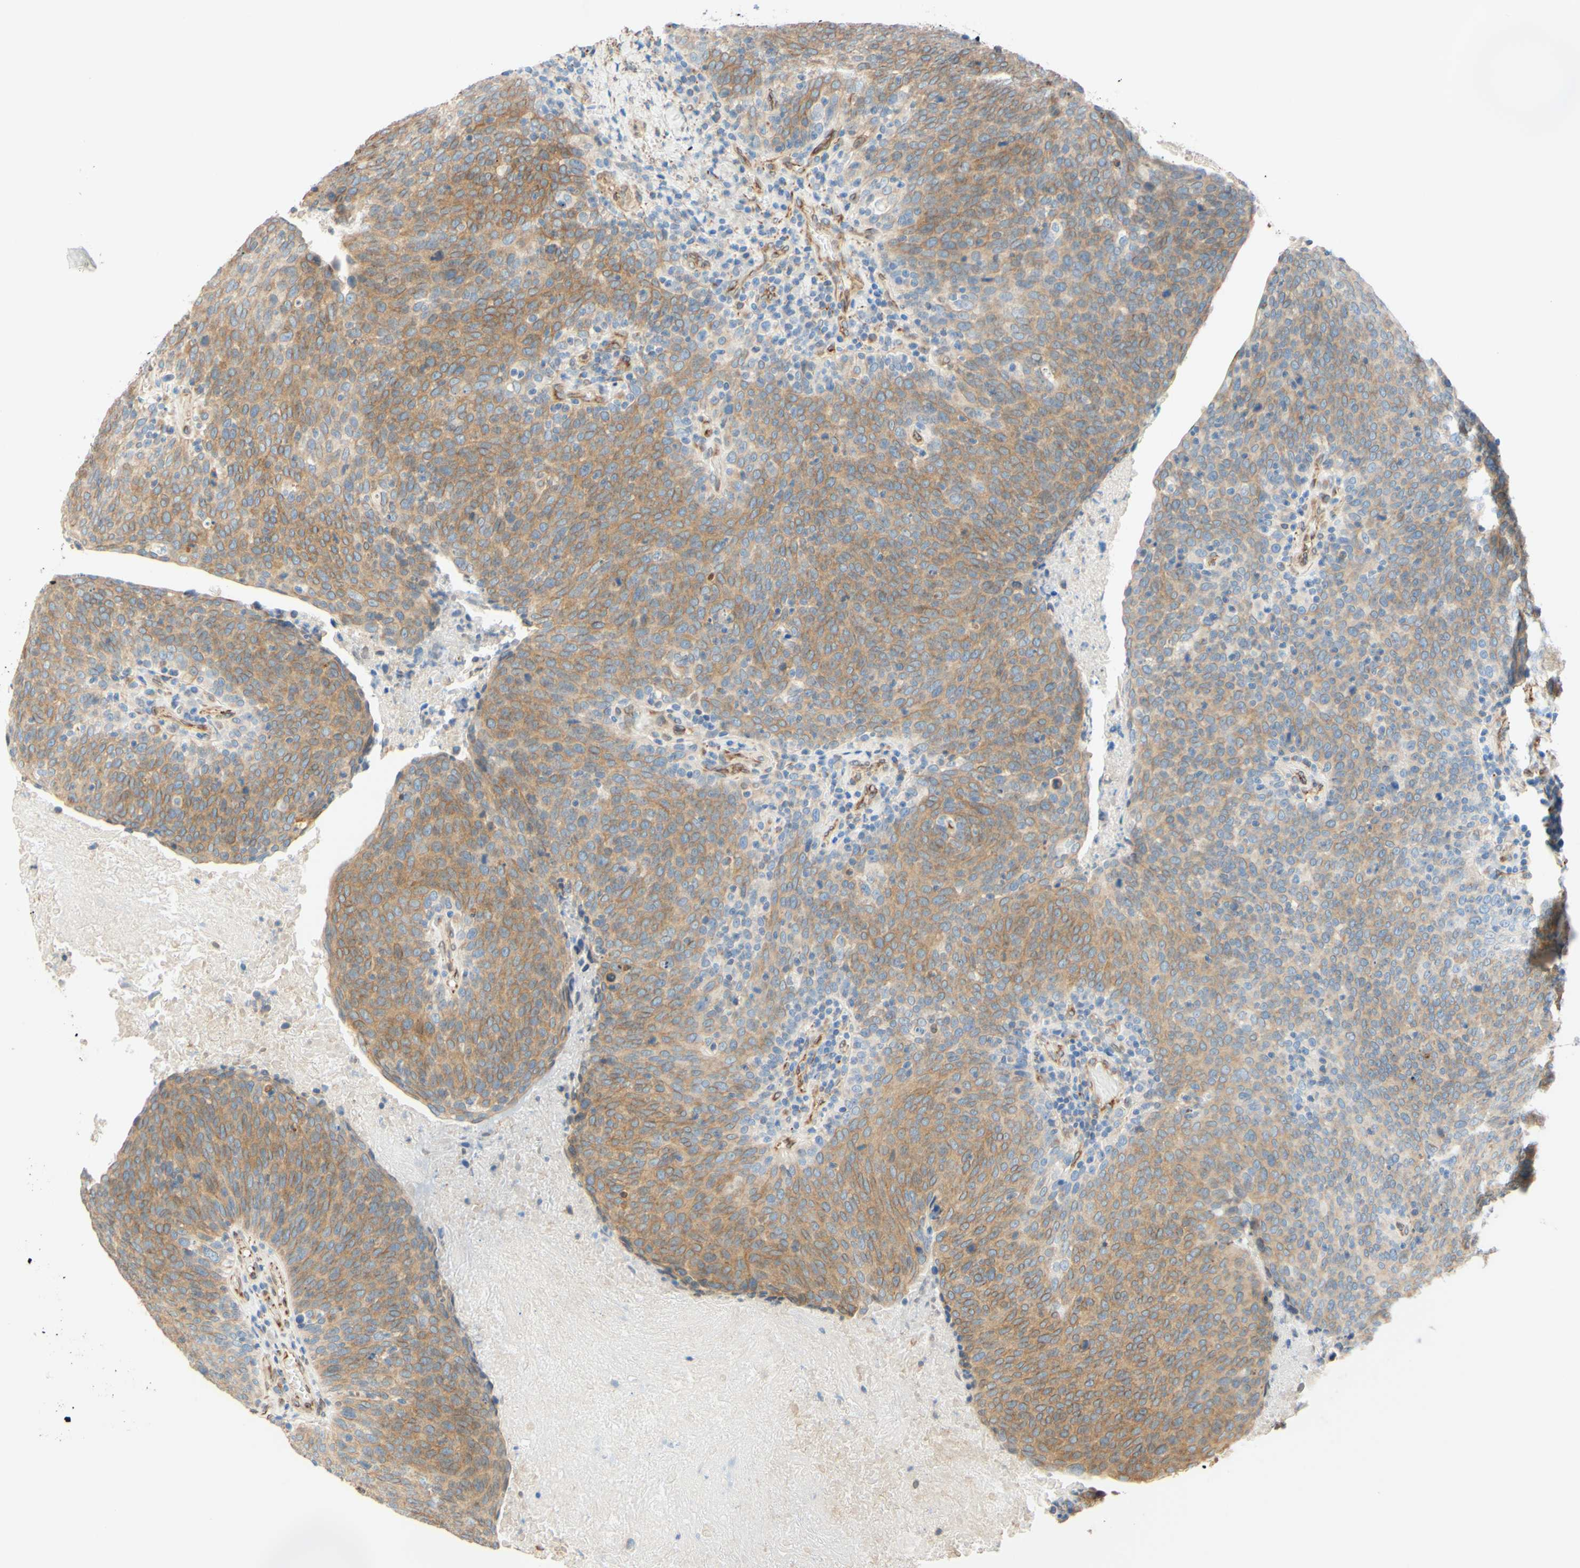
{"staining": {"intensity": "moderate", "quantity": "25%-75%", "location": "cytoplasmic/membranous,nuclear"}, "tissue": "head and neck cancer", "cell_type": "Tumor cells", "image_type": "cancer", "snomed": [{"axis": "morphology", "description": "Squamous cell carcinoma, NOS"}, {"axis": "morphology", "description": "Squamous cell carcinoma, metastatic, NOS"}, {"axis": "topography", "description": "Lymph node"}, {"axis": "topography", "description": "Head-Neck"}], "caption": "IHC micrograph of head and neck cancer stained for a protein (brown), which exhibits medium levels of moderate cytoplasmic/membranous and nuclear positivity in approximately 25%-75% of tumor cells.", "gene": "ENDOD1", "patient": {"sex": "male", "age": 62}}